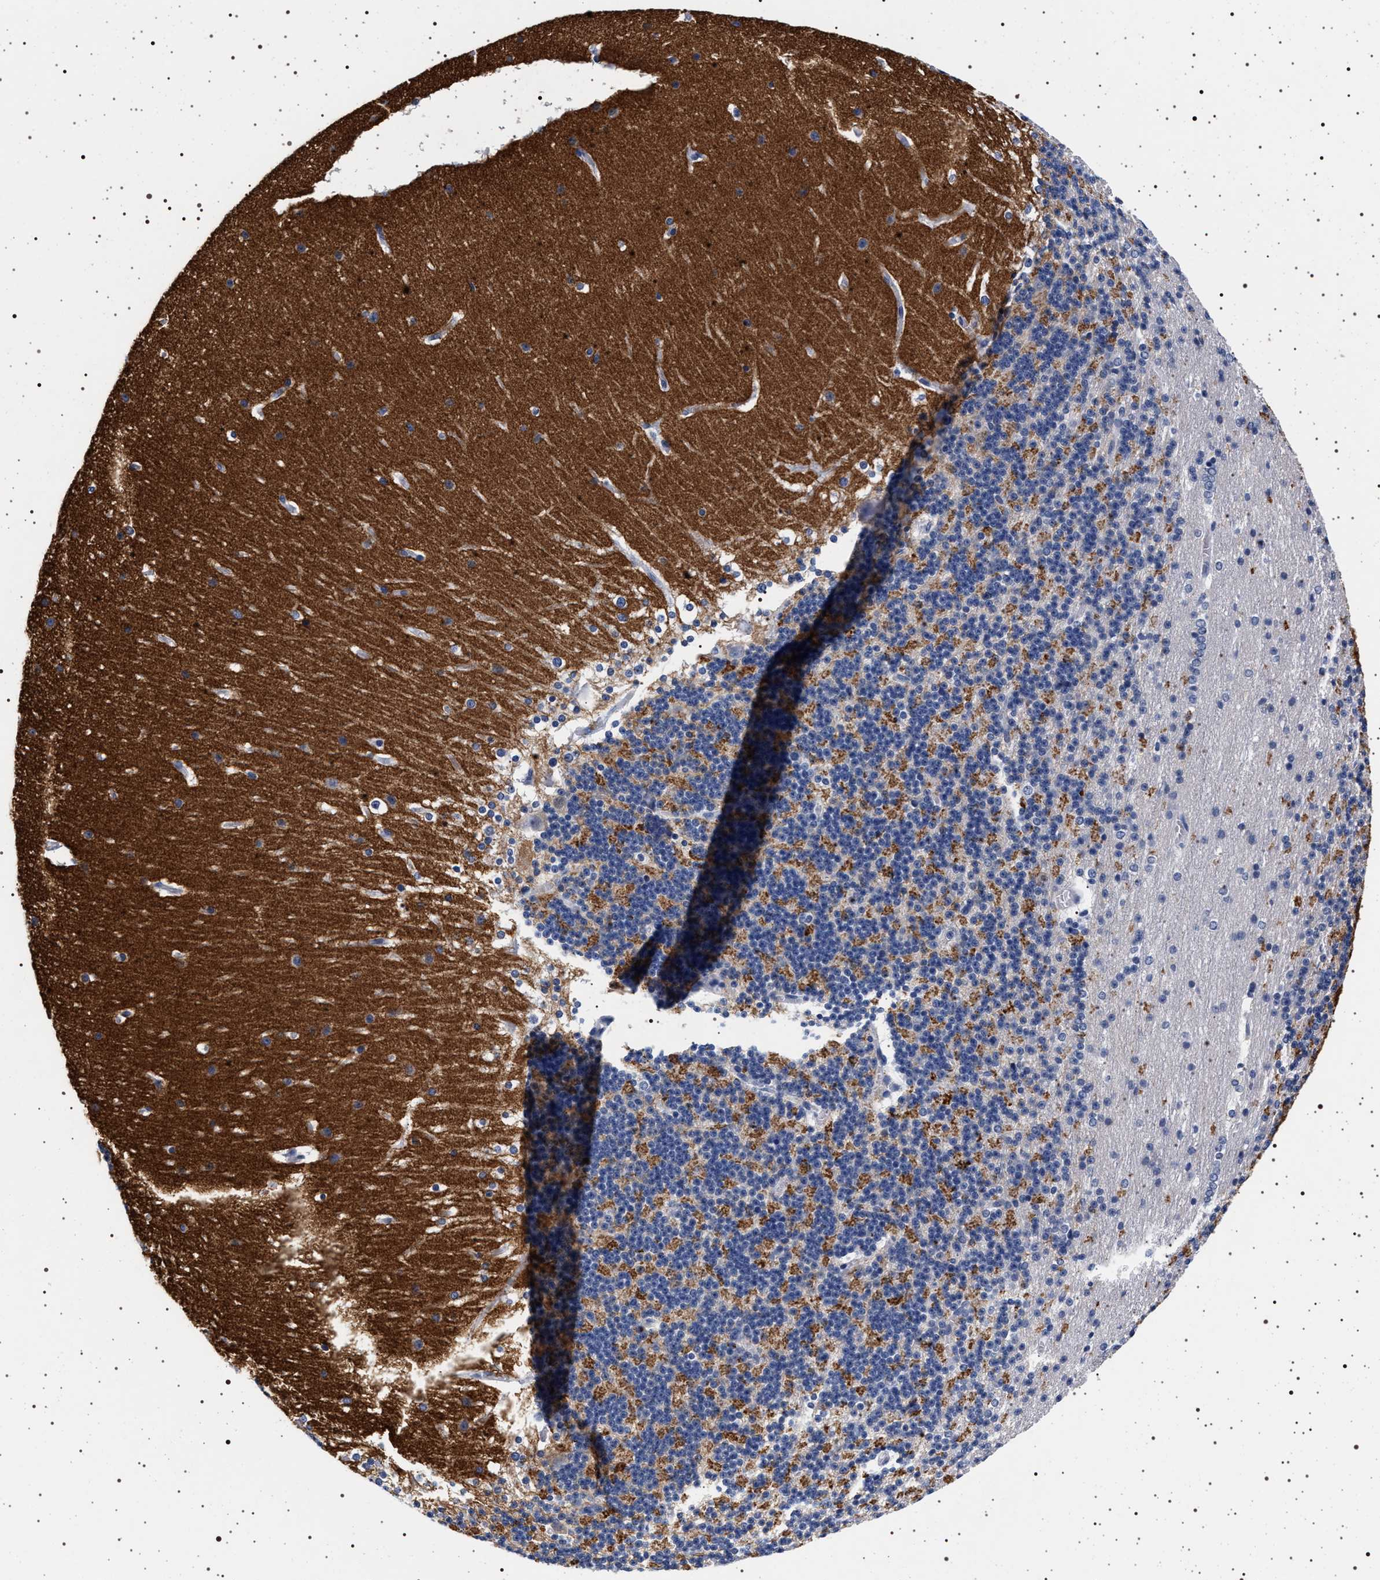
{"staining": {"intensity": "moderate", "quantity": "<25%", "location": "cytoplasmic/membranous"}, "tissue": "cerebellum", "cell_type": "Cells in granular layer", "image_type": "normal", "snomed": [{"axis": "morphology", "description": "Normal tissue, NOS"}, {"axis": "topography", "description": "Cerebellum"}], "caption": "Immunohistochemical staining of unremarkable cerebellum displays <25% levels of moderate cytoplasmic/membranous protein expression in about <25% of cells in granular layer.", "gene": "SYN1", "patient": {"sex": "female", "age": 19}}